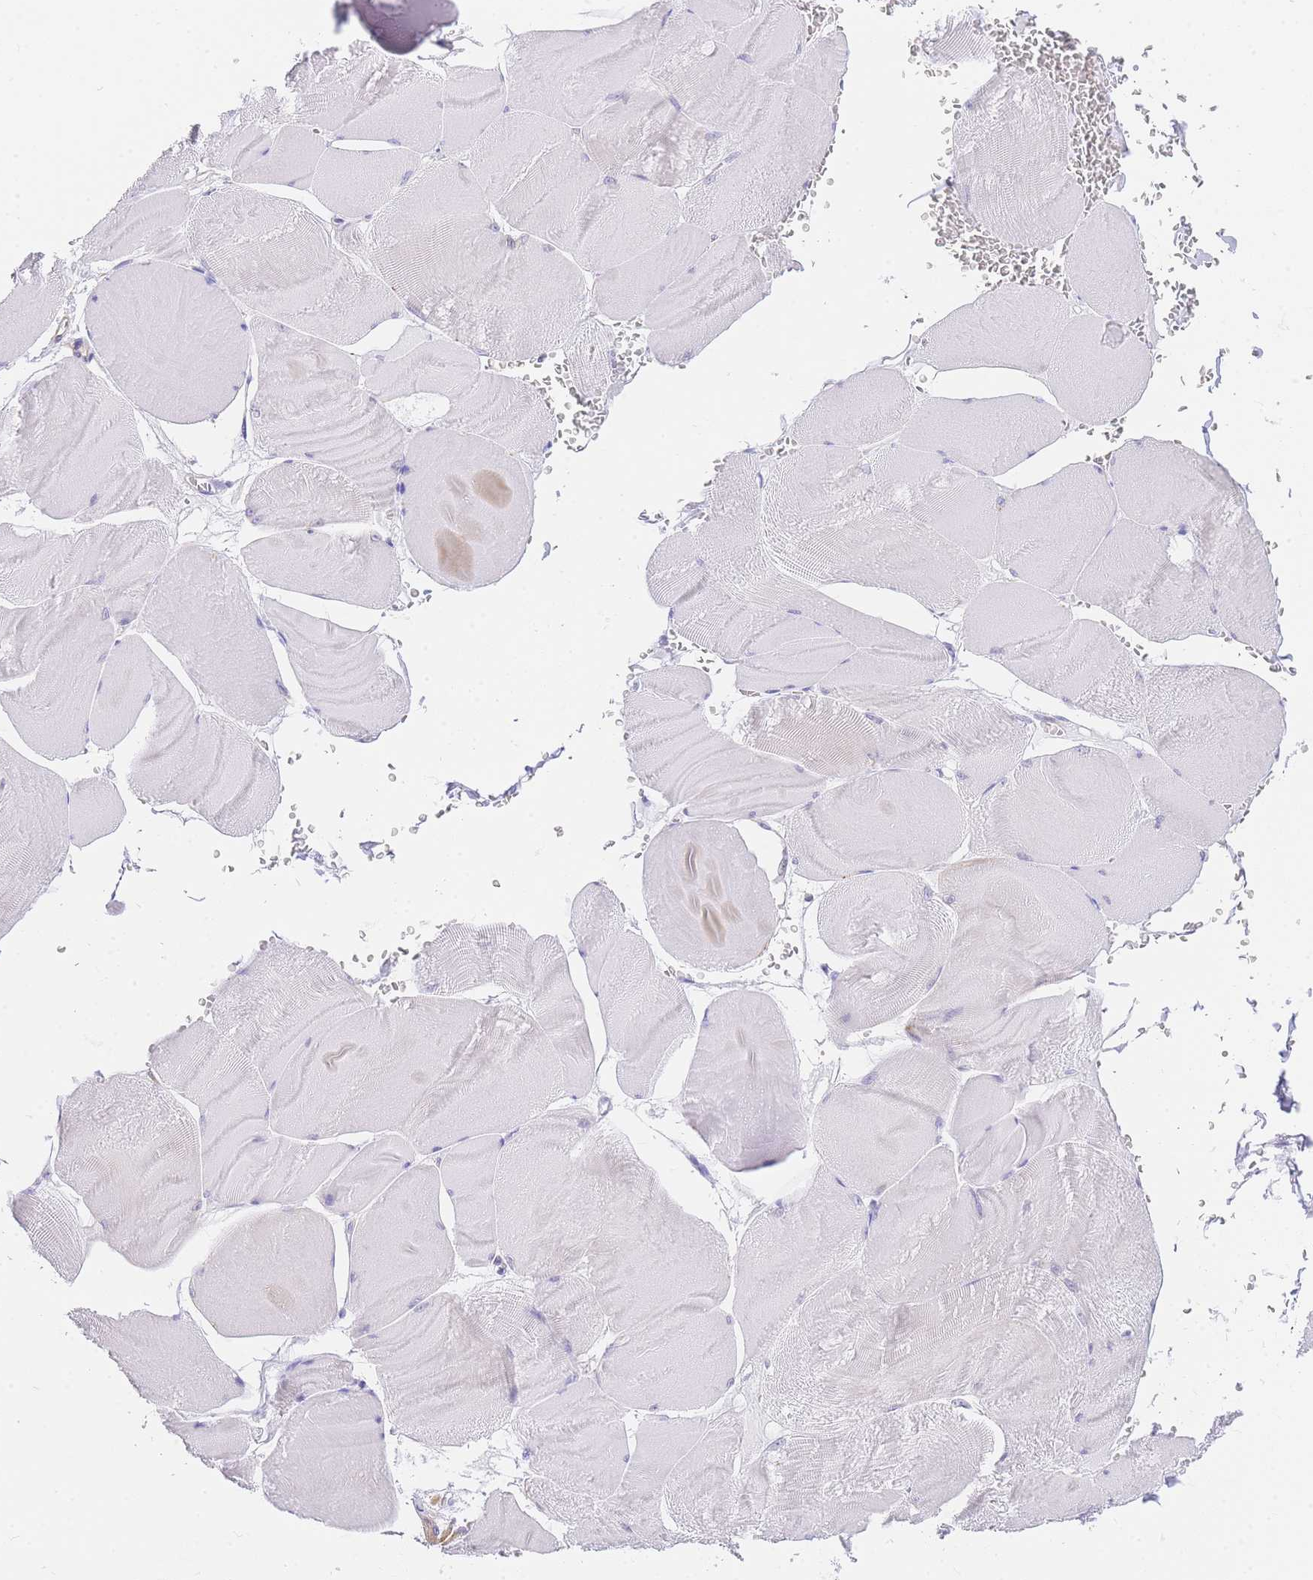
{"staining": {"intensity": "negative", "quantity": "none", "location": "none"}, "tissue": "skeletal muscle", "cell_type": "Myocytes", "image_type": "normal", "snomed": [{"axis": "morphology", "description": "Normal tissue, NOS"}, {"axis": "morphology", "description": "Basal cell carcinoma"}, {"axis": "topography", "description": "Skeletal muscle"}], "caption": "DAB (3,3'-diaminobenzidine) immunohistochemical staining of normal human skeletal muscle displays no significant expression in myocytes. Brightfield microscopy of immunohistochemistry (IHC) stained with DAB (3,3'-diaminobenzidine) (brown) and hematoxylin (blue), captured at high magnification.", "gene": "SRSF12", "patient": {"sex": "female", "age": 64}}